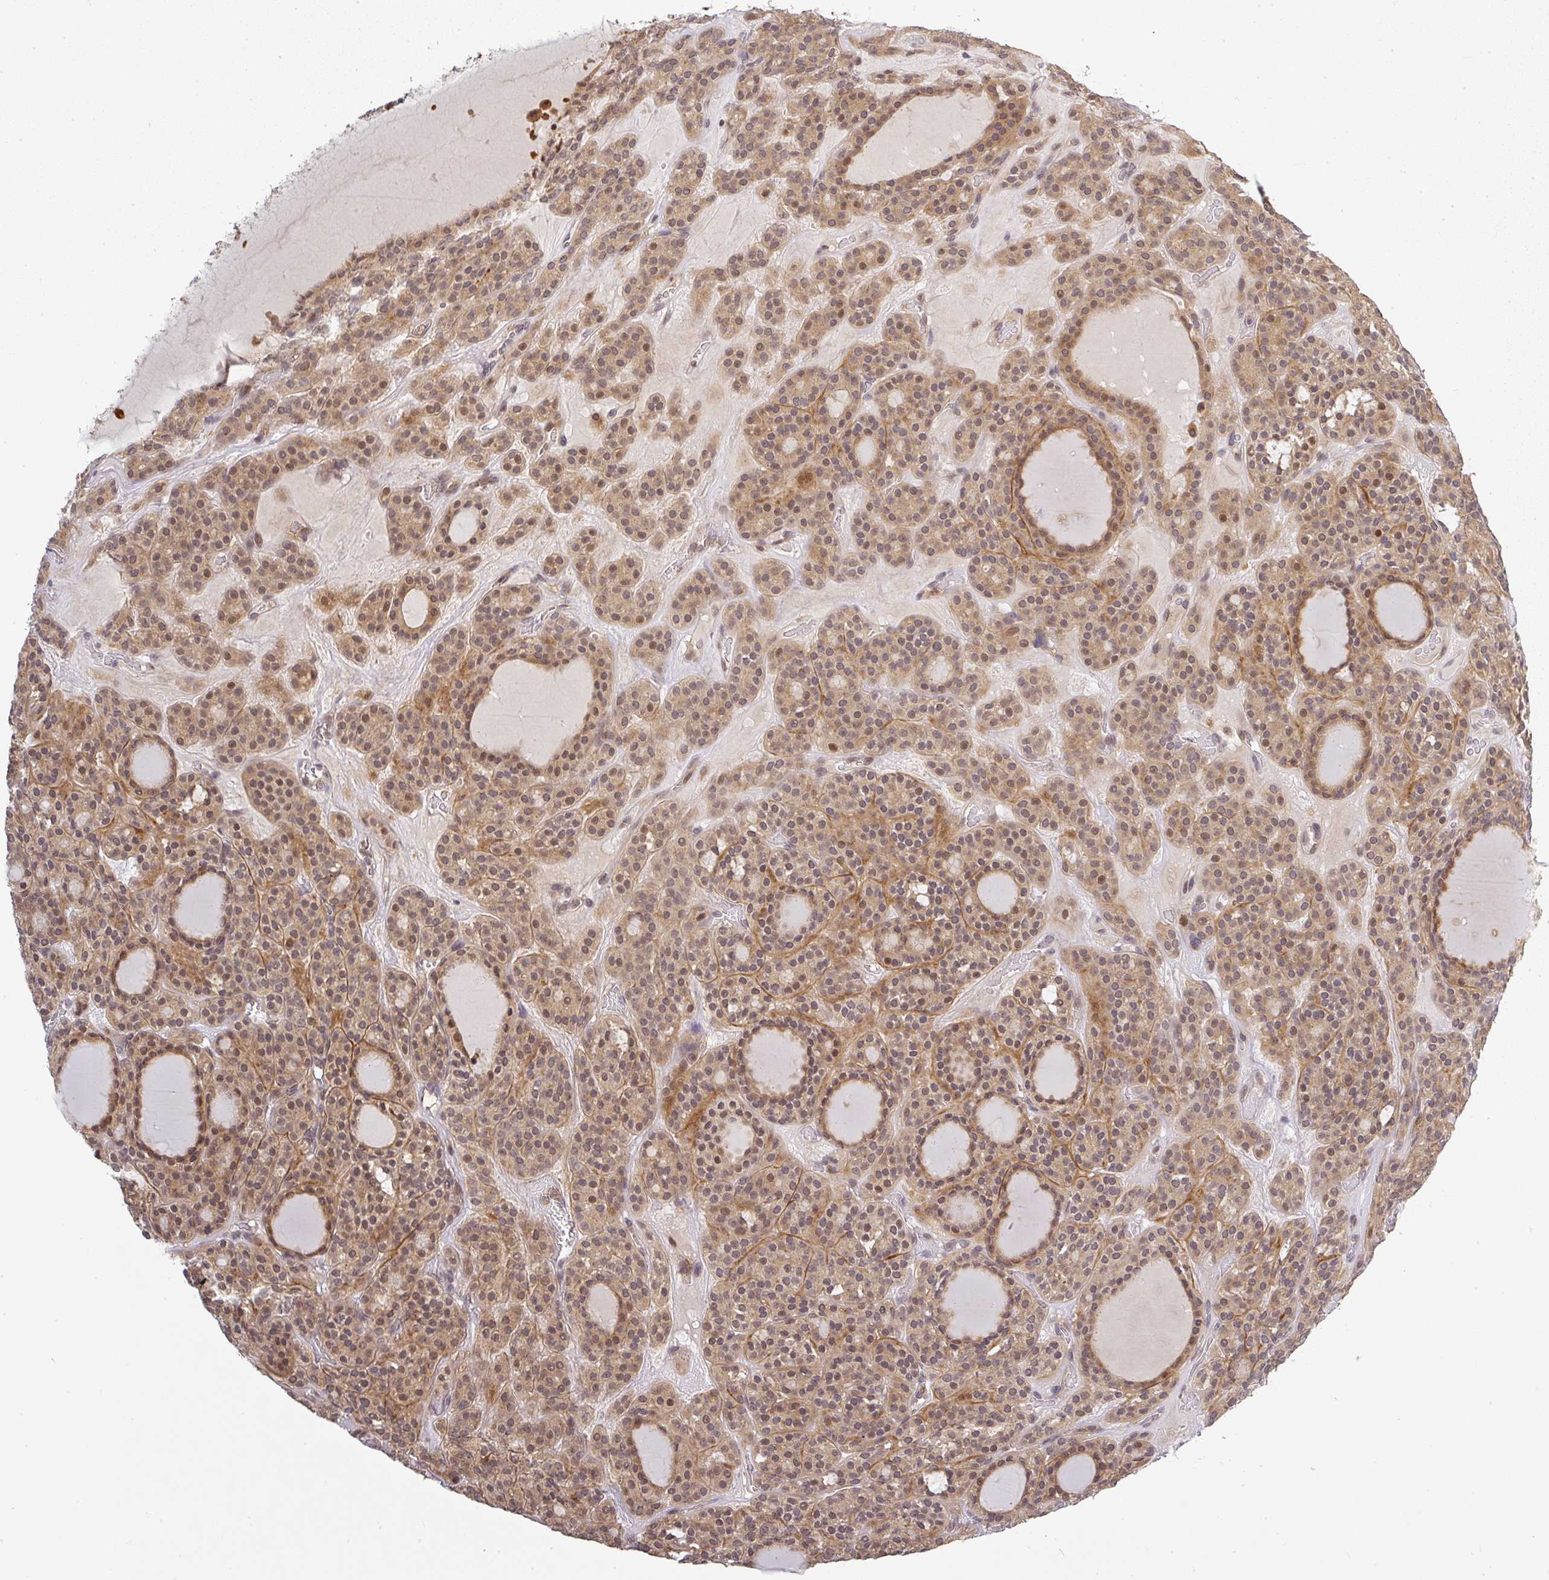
{"staining": {"intensity": "weak", "quantity": ">75%", "location": "cytoplasmic/membranous,nuclear"}, "tissue": "thyroid cancer", "cell_type": "Tumor cells", "image_type": "cancer", "snomed": [{"axis": "morphology", "description": "Follicular adenoma carcinoma, NOS"}, {"axis": "topography", "description": "Thyroid gland"}], "caption": "There is low levels of weak cytoplasmic/membranous and nuclear staining in tumor cells of follicular adenoma carcinoma (thyroid), as demonstrated by immunohistochemical staining (brown color).", "gene": "FAM153A", "patient": {"sex": "female", "age": 63}}